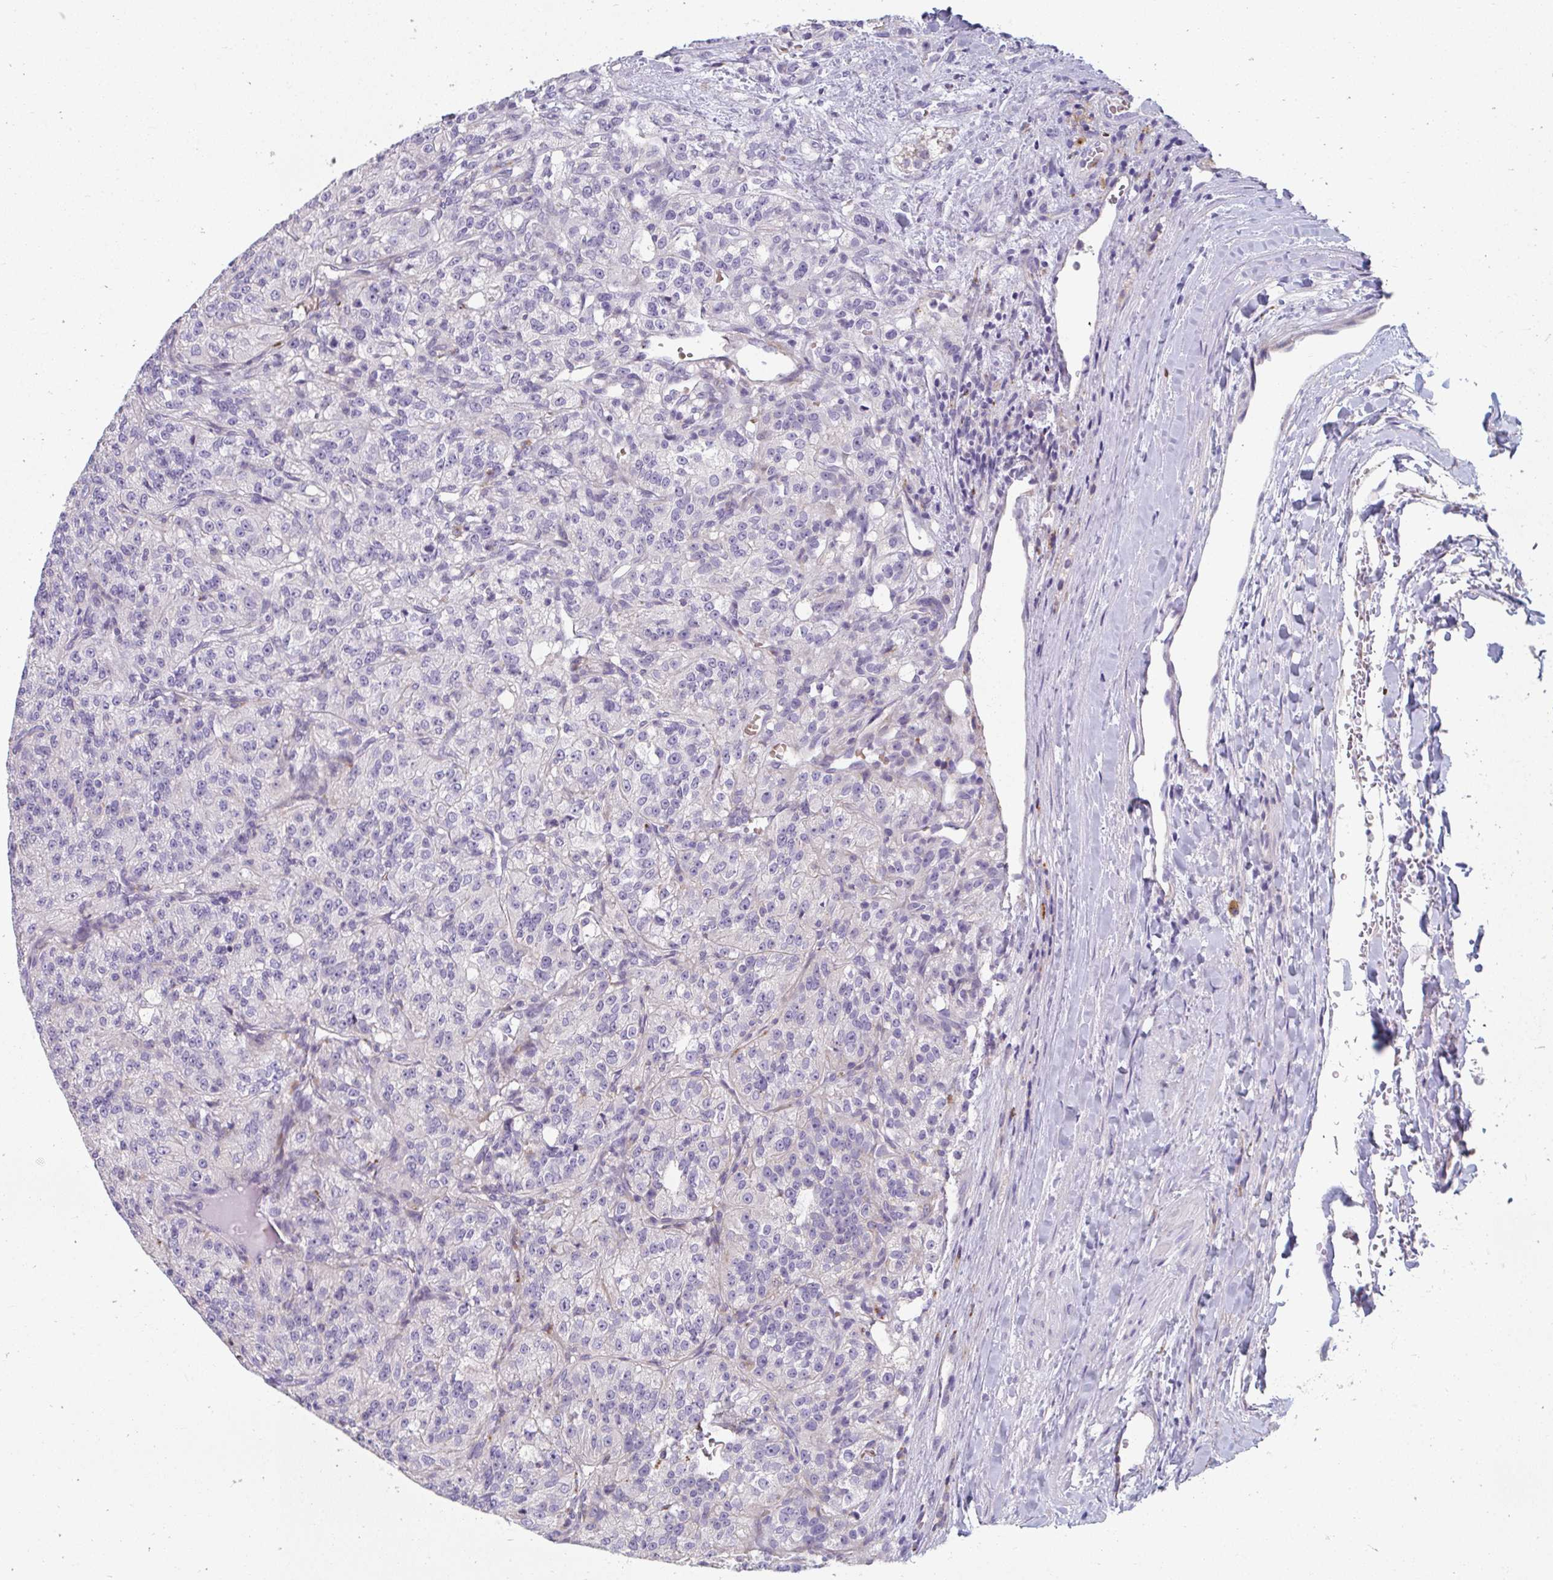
{"staining": {"intensity": "negative", "quantity": "none", "location": "none"}, "tissue": "renal cancer", "cell_type": "Tumor cells", "image_type": "cancer", "snomed": [{"axis": "morphology", "description": "Adenocarcinoma, NOS"}, {"axis": "topography", "description": "Kidney"}], "caption": "Tumor cells show no significant protein positivity in renal cancer (adenocarcinoma).", "gene": "EIF1AD", "patient": {"sex": "female", "age": 63}}